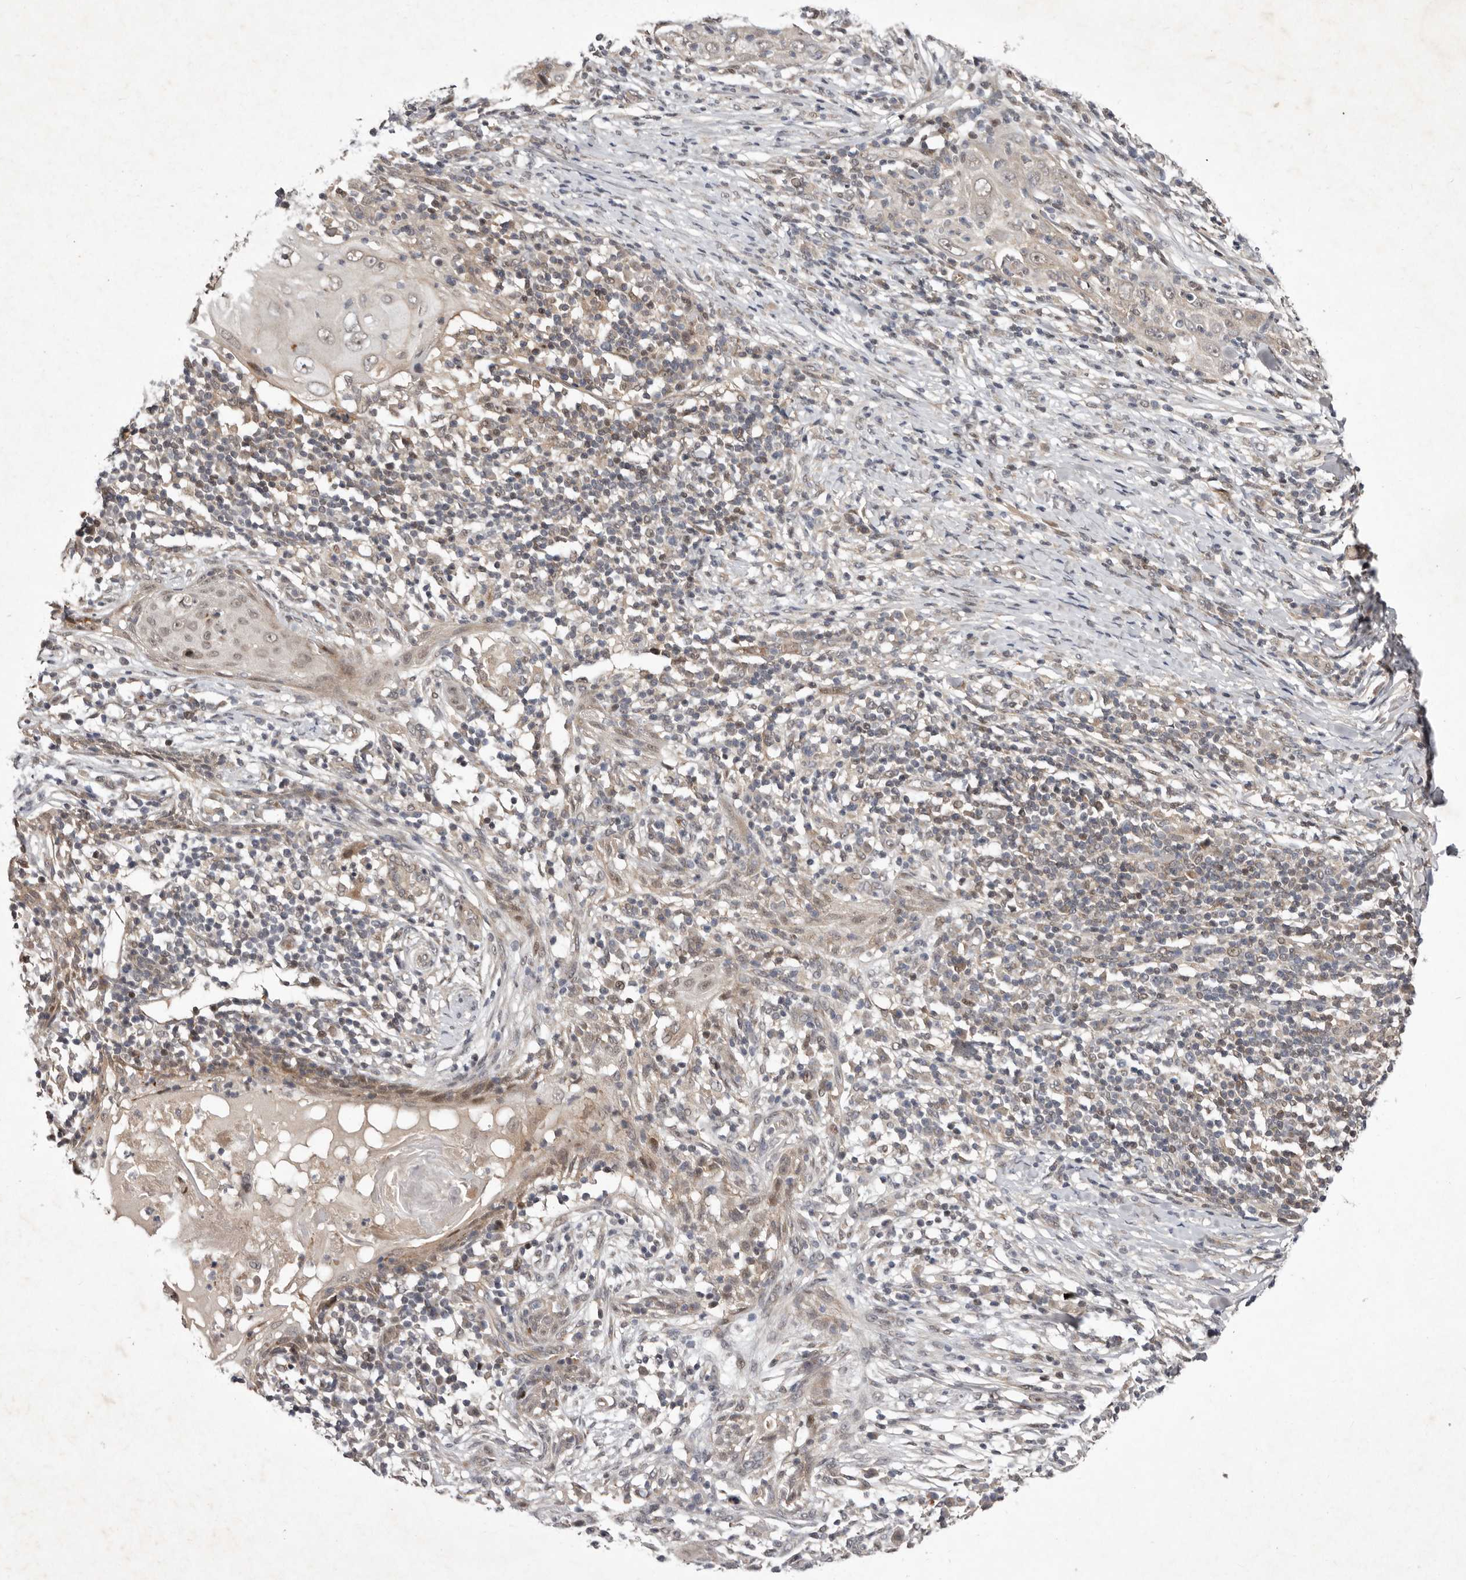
{"staining": {"intensity": "weak", "quantity": ">75%", "location": "cytoplasmic/membranous,nuclear"}, "tissue": "skin cancer", "cell_type": "Tumor cells", "image_type": "cancer", "snomed": [{"axis": "morphology", "description": "Squamous cell carcinoma, NOS"}, {"axis": "topography", "description": "Skin"}], "caption": "High-magnification brightfield microscopy of skin squamous cell carcinoma stained with DAB (3,3'-diaminobenzidine) (brown) and counterstained with hematoxylin (blue). tumor cells exhibit weak cytoplasmic/membranous and nuclear staining is appreciated in about>75% of cells.", "gene": "ABL1", "patient": {"sex": "female", "age": 88}}